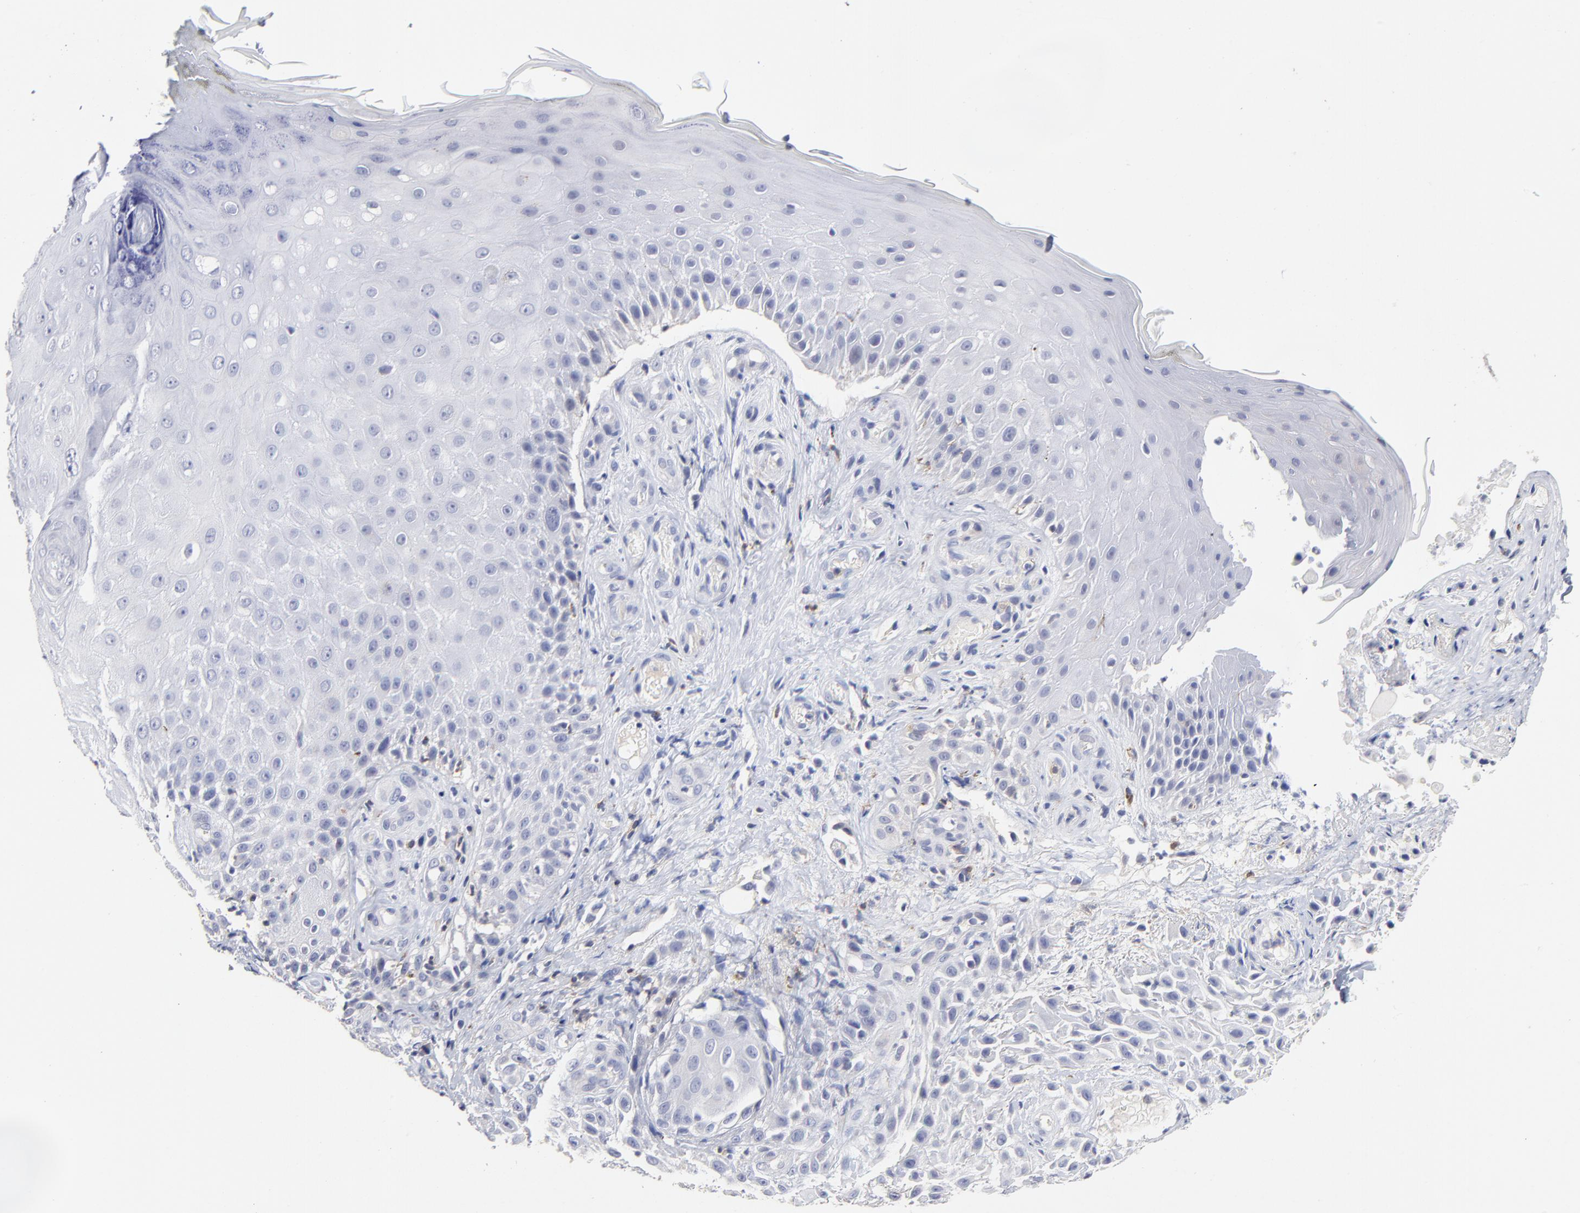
{"staining": {"intensity": "negative", "quantity": "none", "location": "none"}, "tissue": "skin cancer", "cell_type": "Tumor cells", "image_type": "cancer", "snomed": [{"axis": "morphology", "description": "Squamous cell carcinoma, NOS"}, {"axis": "topography", "description": "Skin"}], "caption": "Micrograph shows no significant protein expression in tumor cells of skin cancer.", "gene": "TRAT1", "patient": {"sex": "female", "age": 42}}